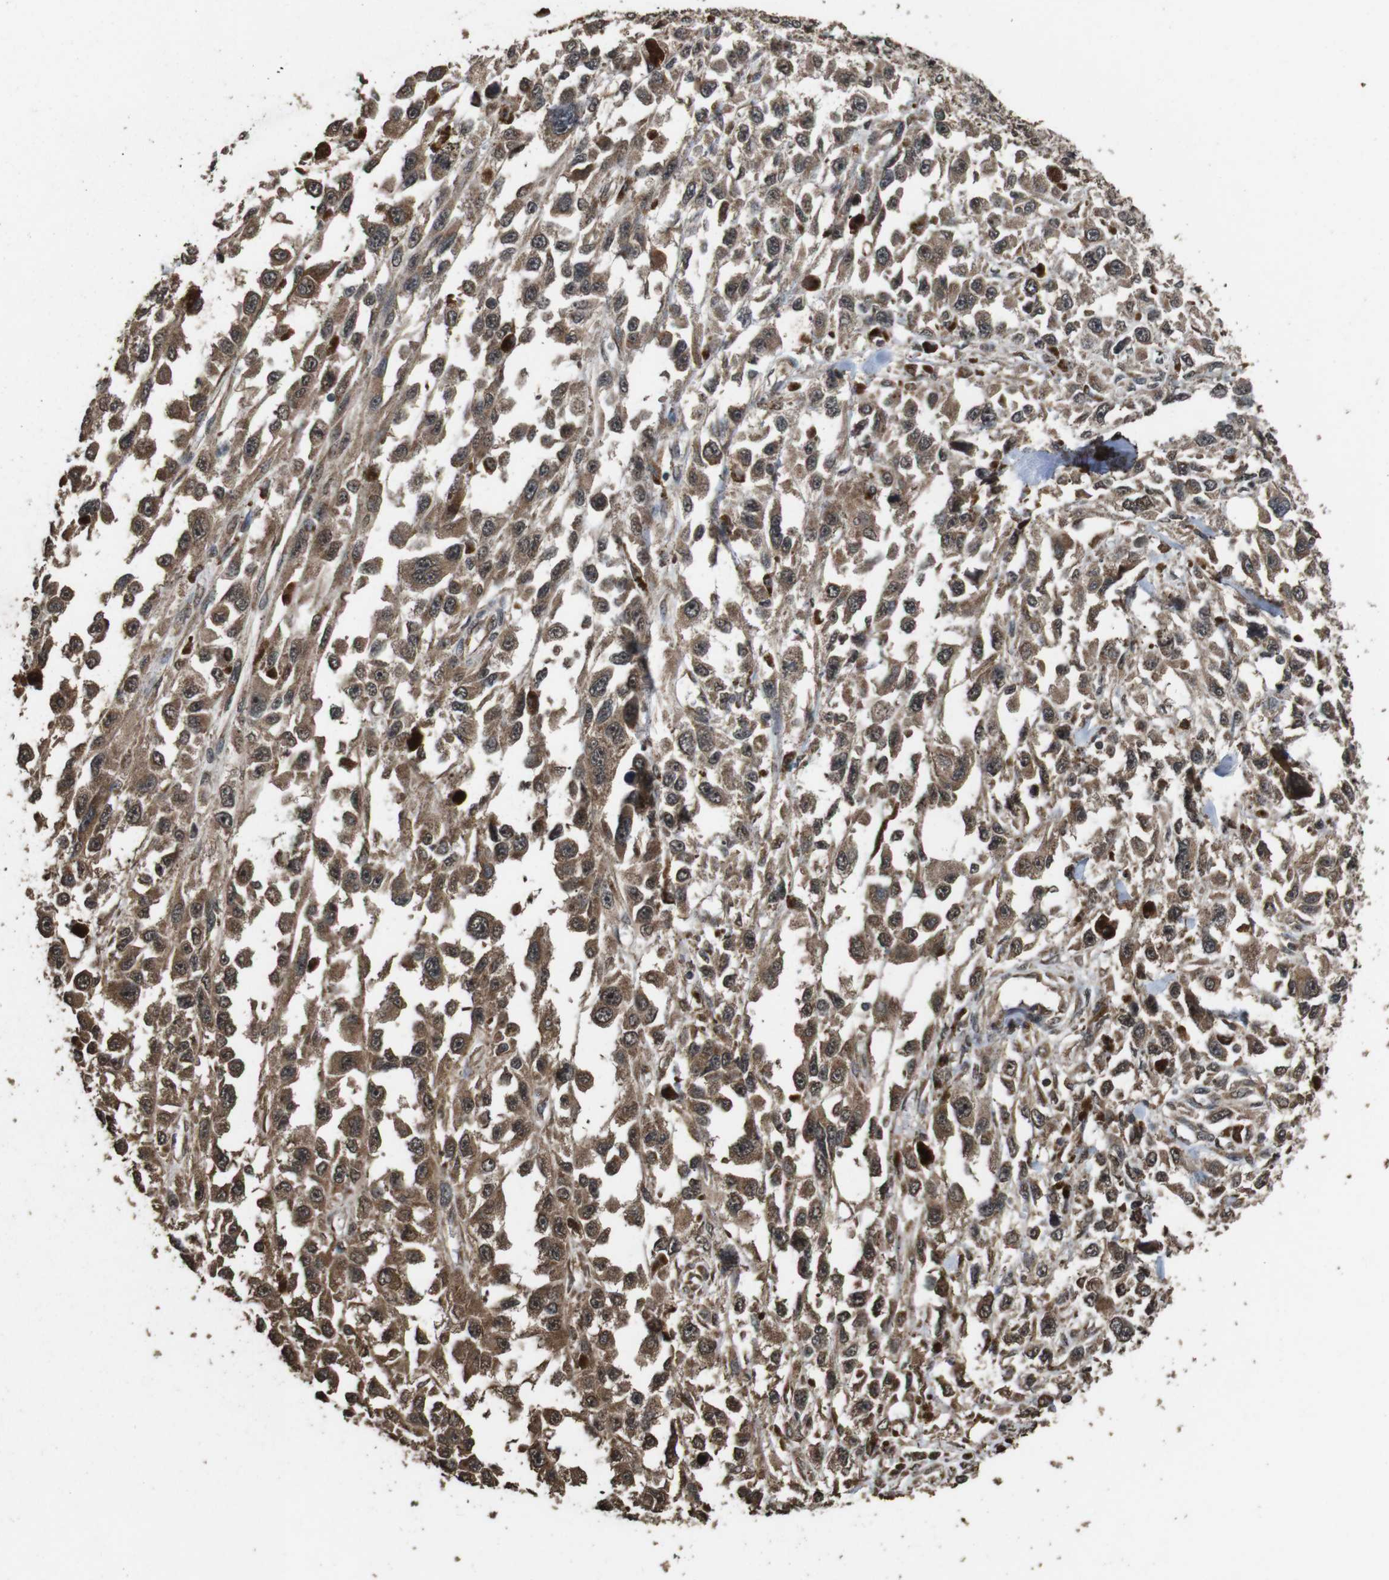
{"staining": {"intensity": "moderate", "quantity": ">75%", "location": "cytoplasmic/membranous"}, "tissue": "melanoma", "cell_type": "Tumor cells", "image_type": "cancer", "snomed": [{"axis": "morphology", "description": "Malignant melanoma, Metastatic site"}, {"axis": "topography", "description": "Lymph node"}], "caption": "Brown immunohistochemical staining in human melanoma shows moderate cytoplasmic/membranous expression in about >75% of tumor cells.", "gene": "RRAS2", "patient": {"sex": "male", "age": 59}}